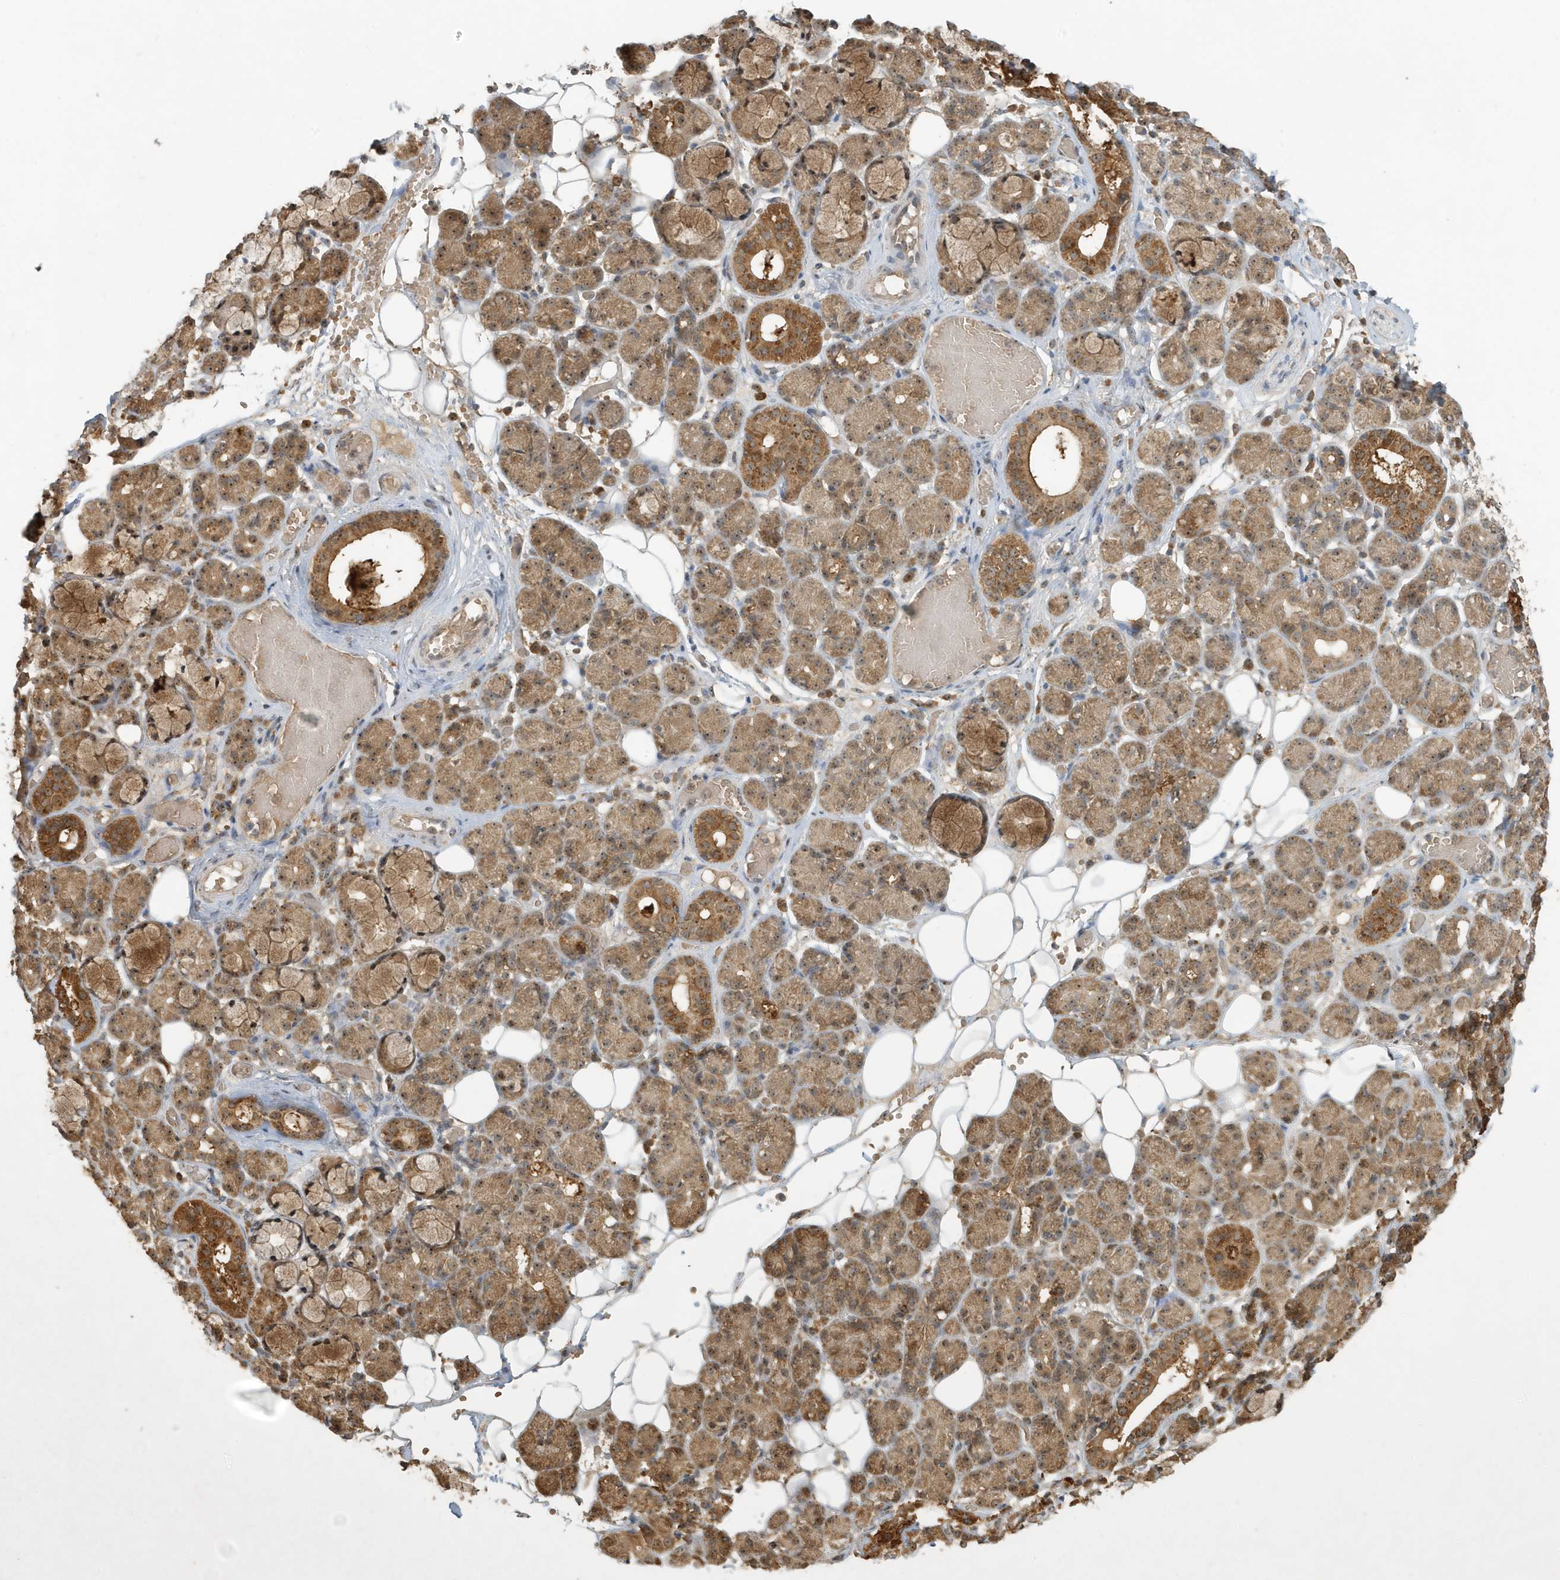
{"staining": {"intensity": "moderate", "quantity": ">75%", "location": "cytoplasmic/membranous,nuclear"}, "tissue": "salivary gland", "cell_type": "Glandular cells", "image_type": "normal", "snomed": [{"axis": "morphology", "description": "Normal tissue, NOS"}, {"axis": "topography", "description": "Salivary gland"}], "caption": "Protein staining shows moderate cytoplasmic/membranous,nuclear positivity in approximately >75% of glandular cells in unremarkable salivary gland. Ihc stains the protein of interest in brown and the nuclei are stained blue.", "gene": "ABCB9", "patient": {"sex": "male", "age": 63}}